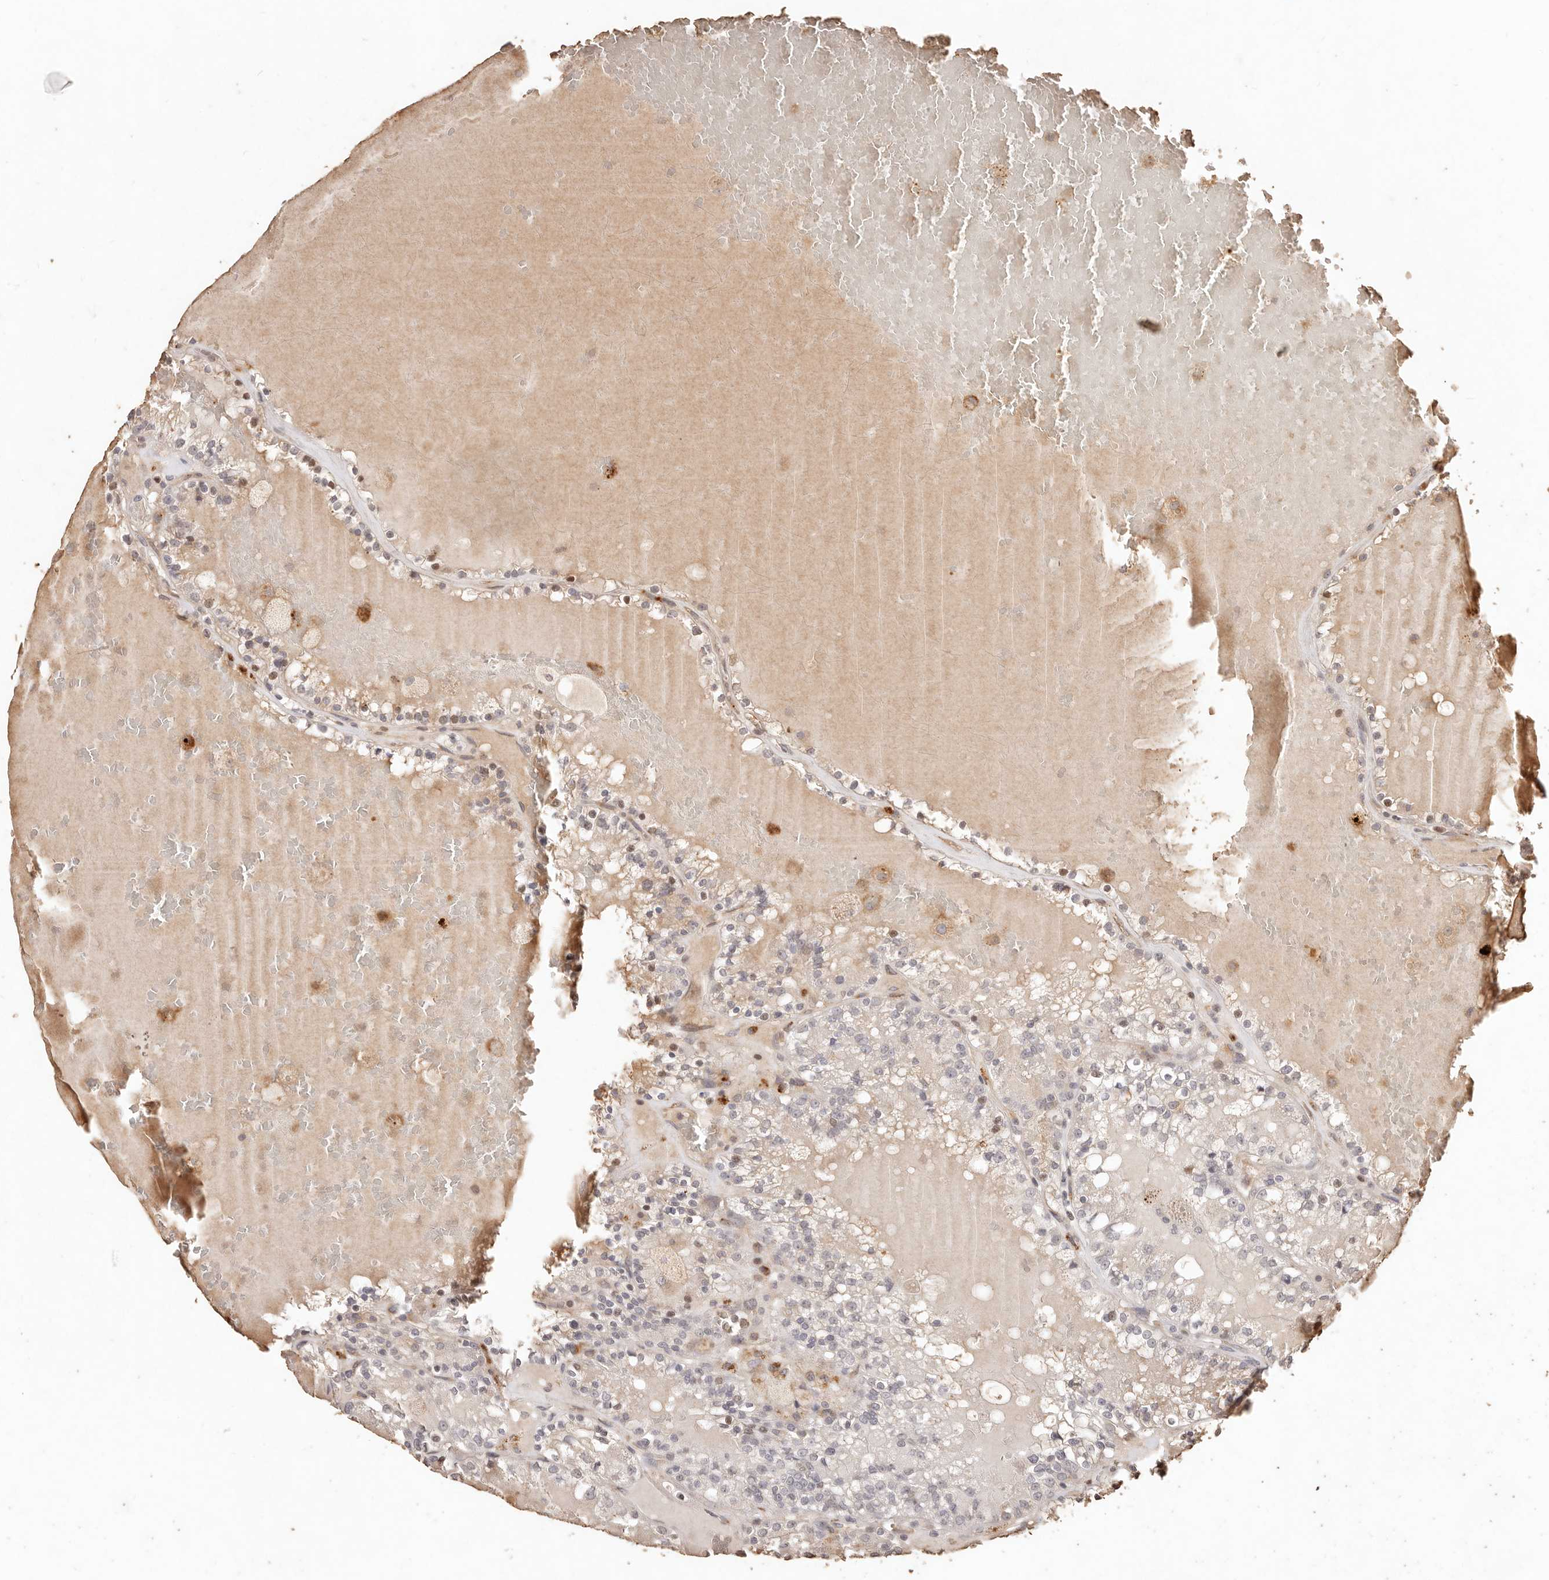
{"staining": {"intensity": "negative", "quantity": "none", "location": "none"}, "tissue": "renal cancer", "cell_type": "Tumor cells", "image_type": "cancer", "snomed": [{"axis": "morphology", "description": "Adenocarcinoma, NOS"}, {"axis": "topography", "description": "Kidney"}], "caption": "Immunohistochemical staining of human renal cancer exhibits no significant expression in tumor cells.", "gene": "KIF9", "patient": {"sex": "female", "age": 56}}